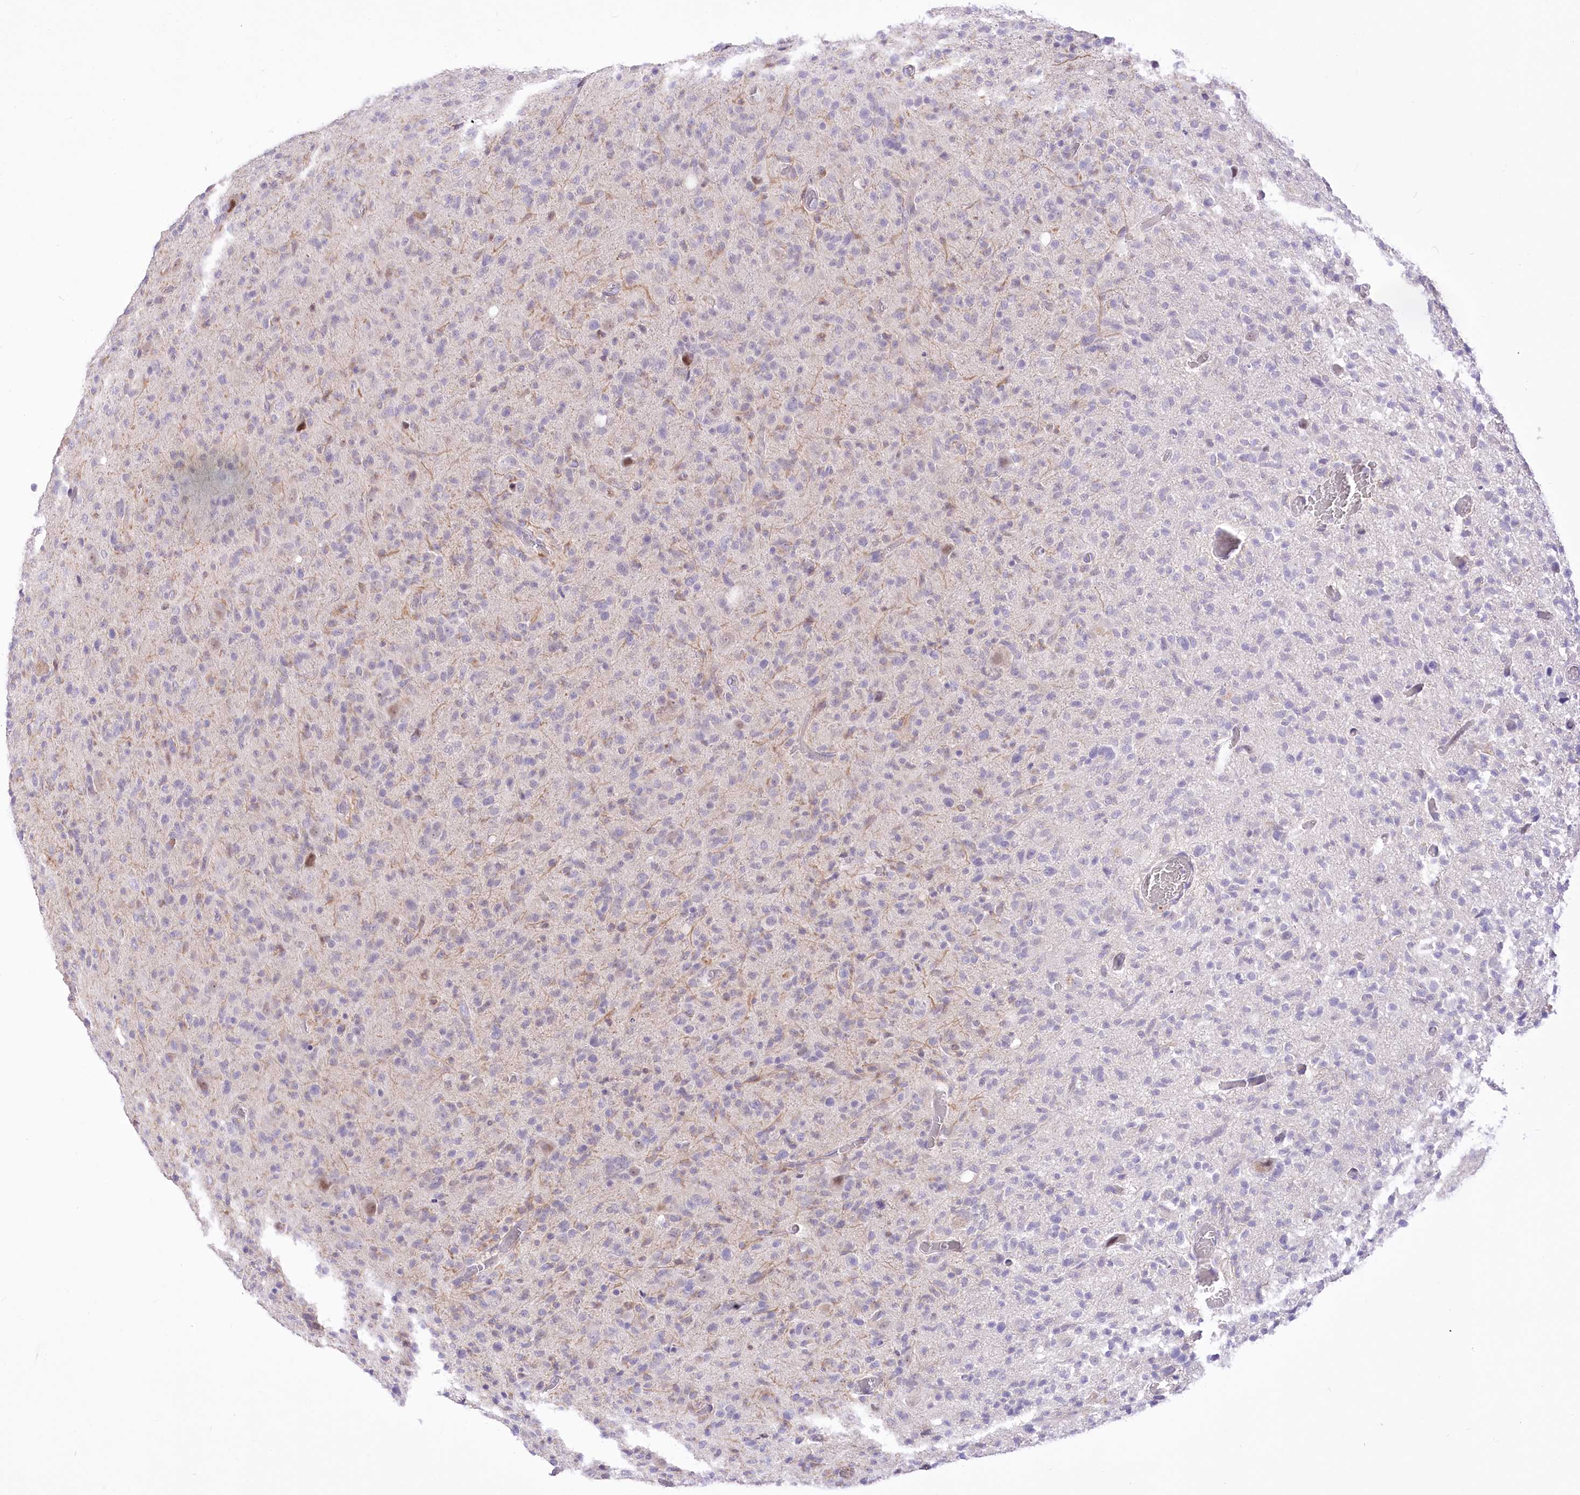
{"staining": {"intensity": "negative", "quantity": "none", "location": "none"}, "tissue": "glioma", "cell_type": "Tumor cells", "image_type": "cancer", "snomed": [{"axis": "morphology", "description": "Glioma, malignant, High grade"}, {"axis": "topography", "description": "Brain"}], "caption": "Immunohistochemical staining of human malignant glioma (high-grade) displays no significant expression in tumor cells.", "gene": "BEND7", "patient": {"sex": "female", "age": 57}}